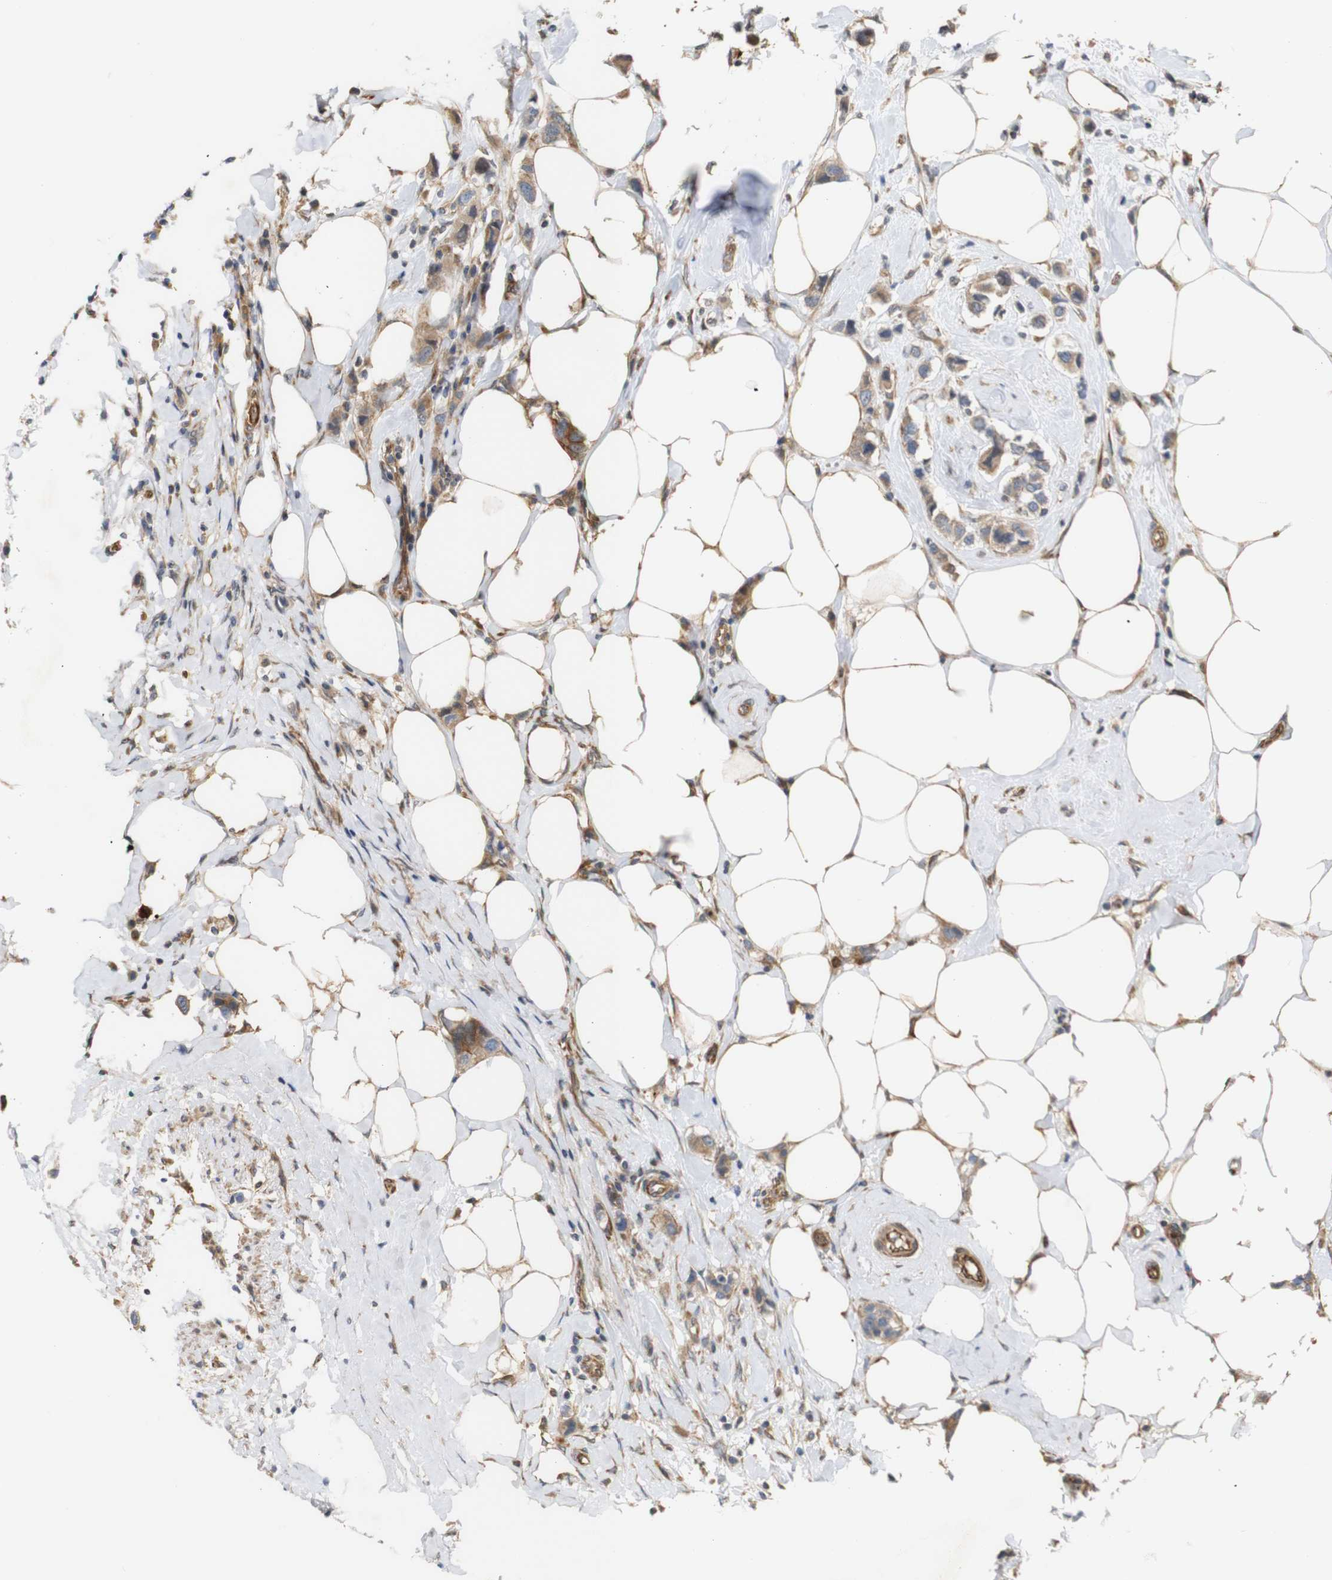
{"staining": {"intensity": "moderate", "quantity": ">75%", "location": "cytoplasmic/membranous"}, "tissue": "breast cancer", "cell_type": "Tumor cells", "image_type": "cancer", "snomed": [{"axis": "morphology", "description": "Normal tissue, NOS"}, {"axis": "morphology", "description": "Duct carcinoma"}, {"axis": "topography", "description": "Breast"}], "caption": "Immunohistochemistry (IHC) photomicrograph of intraductal carcinoma (breast) stained for a protein (brown), which exhibits medium levels of moderate cytoplasmic/membranous staining in approximately >75% of tumor cells.", "gene": "RPTOR", "patient": {"sex": "female", "age": 50}}